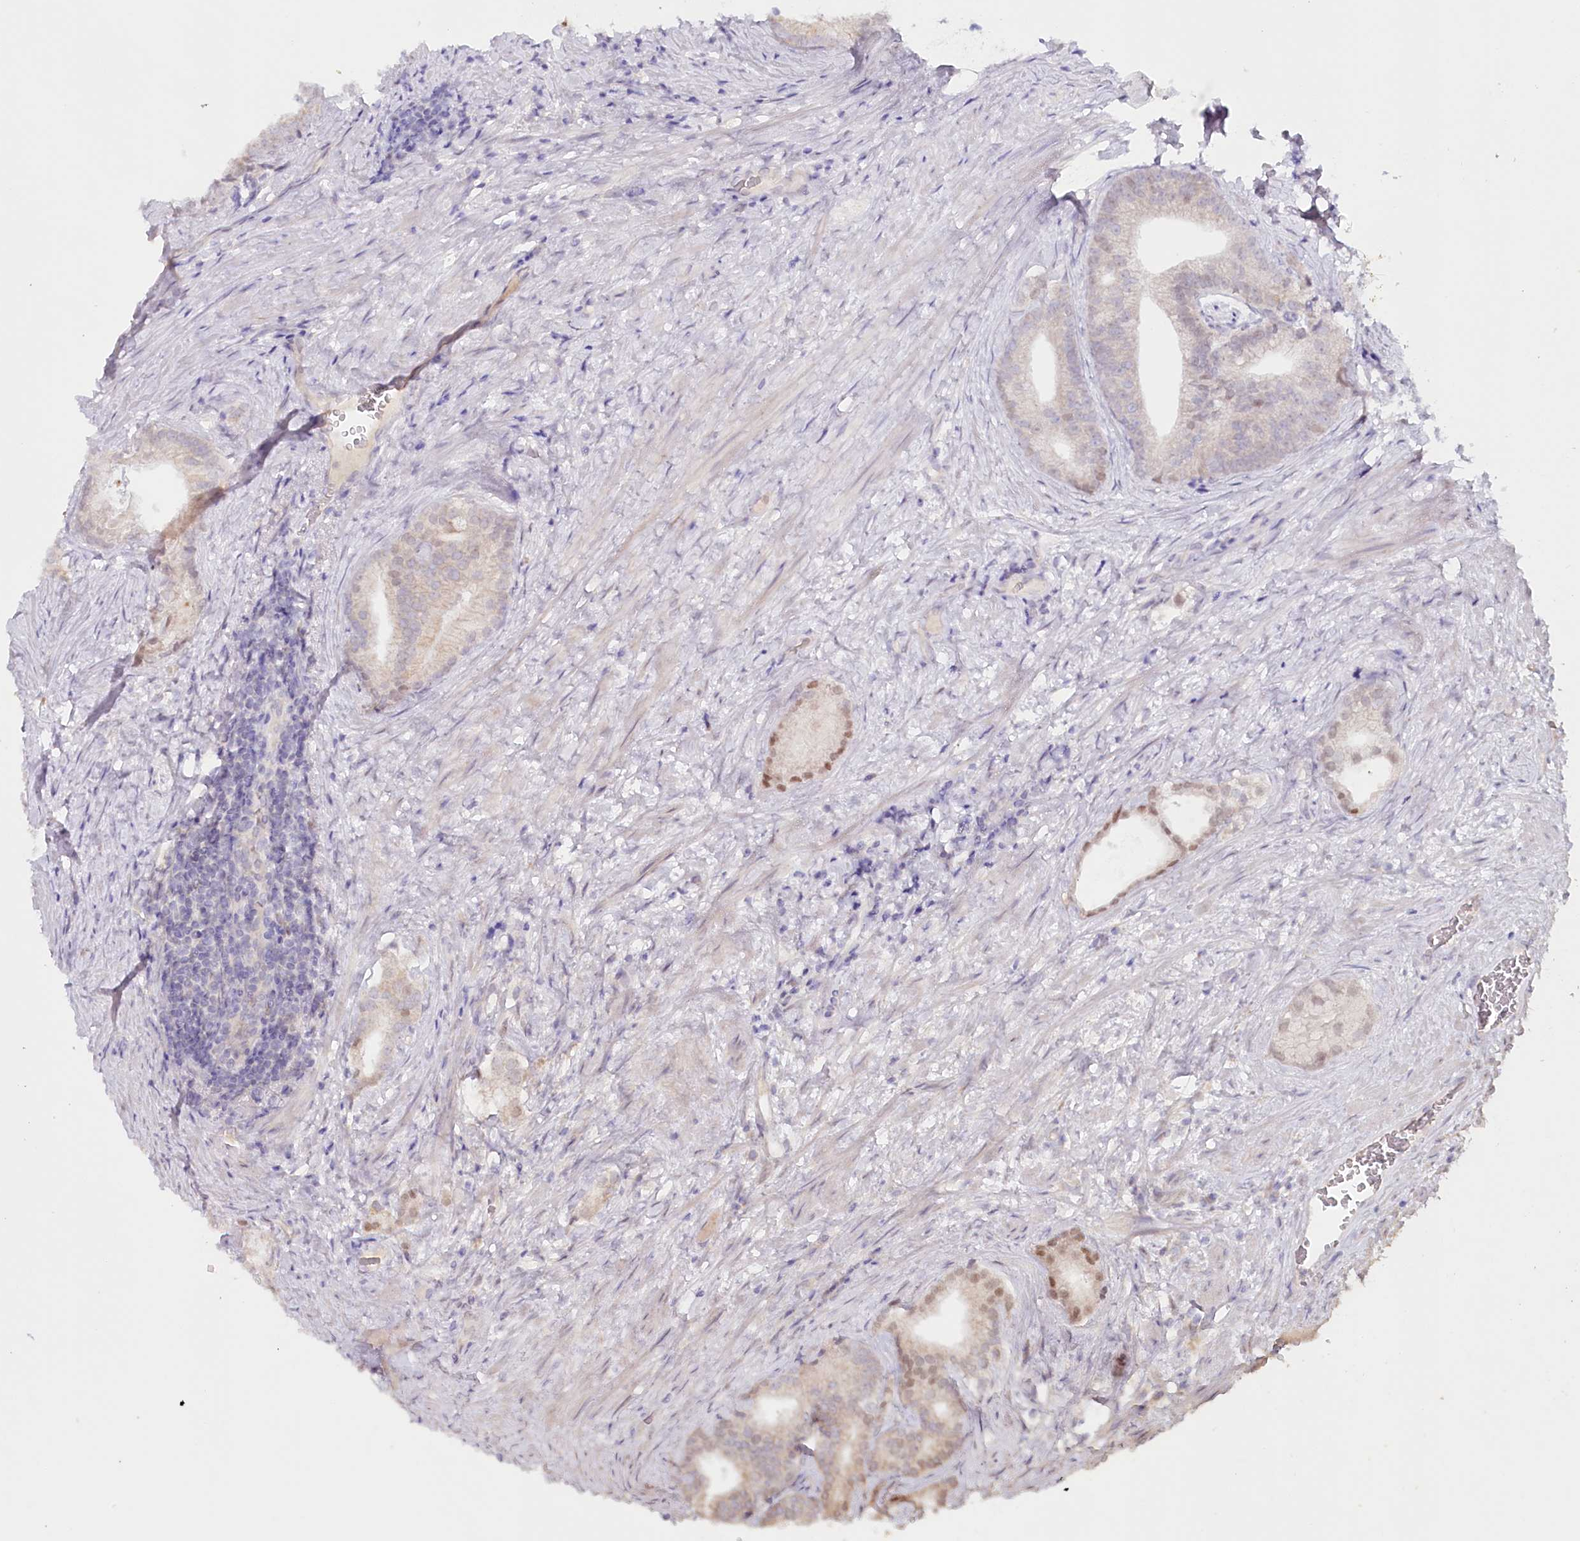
{"staining": {"intensity": "moderate", "quantity": "<25%", "location": "cytoplasmic/membranous,nuclear"}, "tissue": "prostate cancer", "cell_type": "Tumor cells", "image_type": "cancer", "snomed": [{"axis": "morphology", "description": "Adenocarcinoma, Low grade"}, {"axis": "topography", "description": "Prostate"}], "caption": "An immunohistochemistry micrograph of tumor tissue is shown. Protein staining in brown shows moderate cytoplasmic/membranous and nuclear positivity in prostate adenocarcinoma (low-grade) within tumor cells.", "gene": "PSAPL1", "patient": {"sex": "male", "age": 71}}